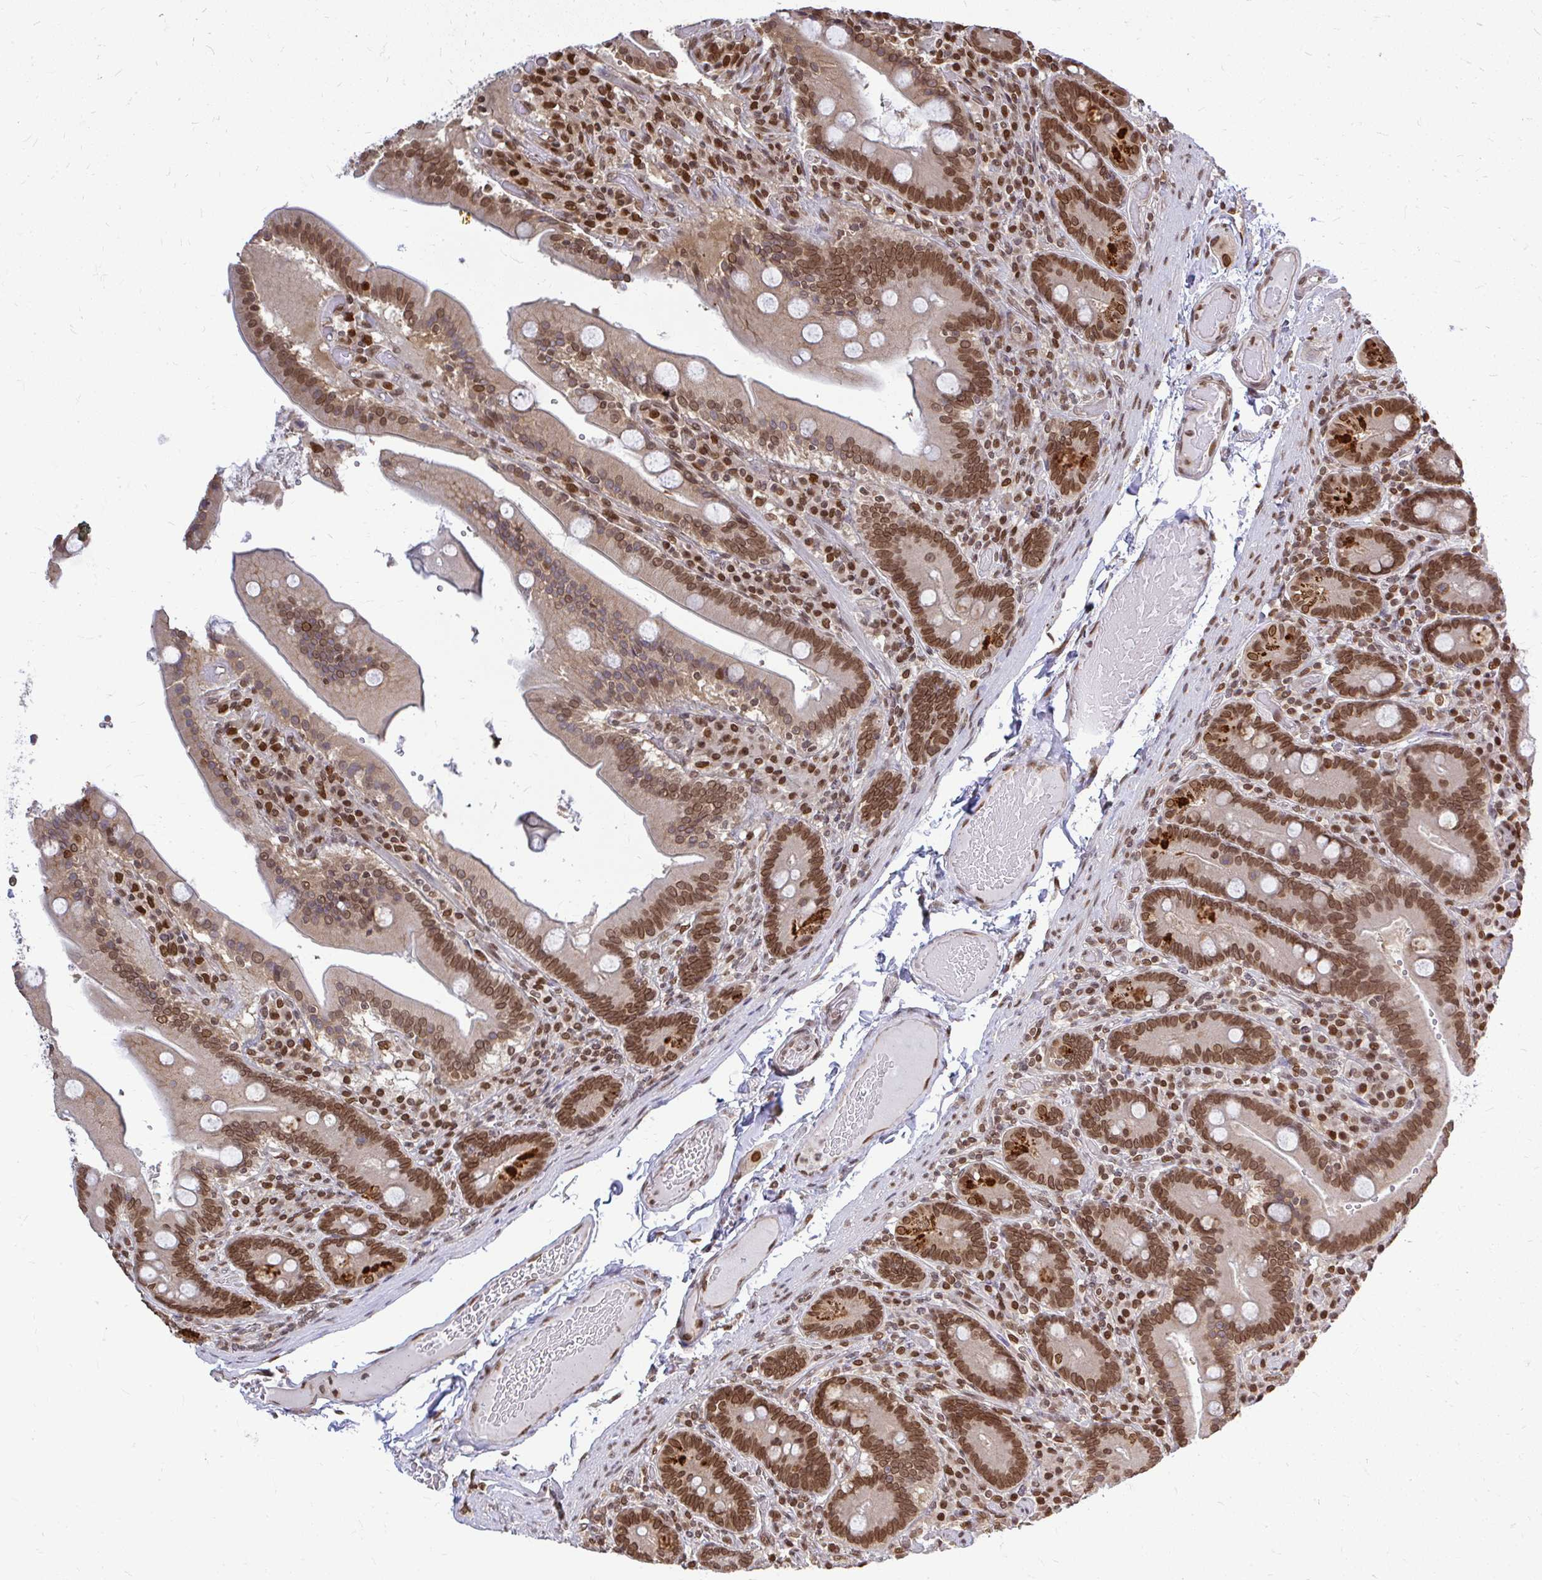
{"staining": {"intensity": "strong", "quantity": "25%-75%", "location": "cytoplasmic/membranous,nuclear"}, "tissue": "duodenum", "cell_type": "Glandular cells", "image_type": "normal", "snomed": [{"axis": "morphology", "description": "Normal tissue, NOS"}, {"axis": "topography", "description": "Duodenum"}], "caption": "Protein staining of benign duodenum demonstrates strong cytoplasmic/membranous,nuclear expression in approximately 25%-75% of glandular cells.", "gene": "XPO1", "patient": {"sex": "female", "age": 62}}